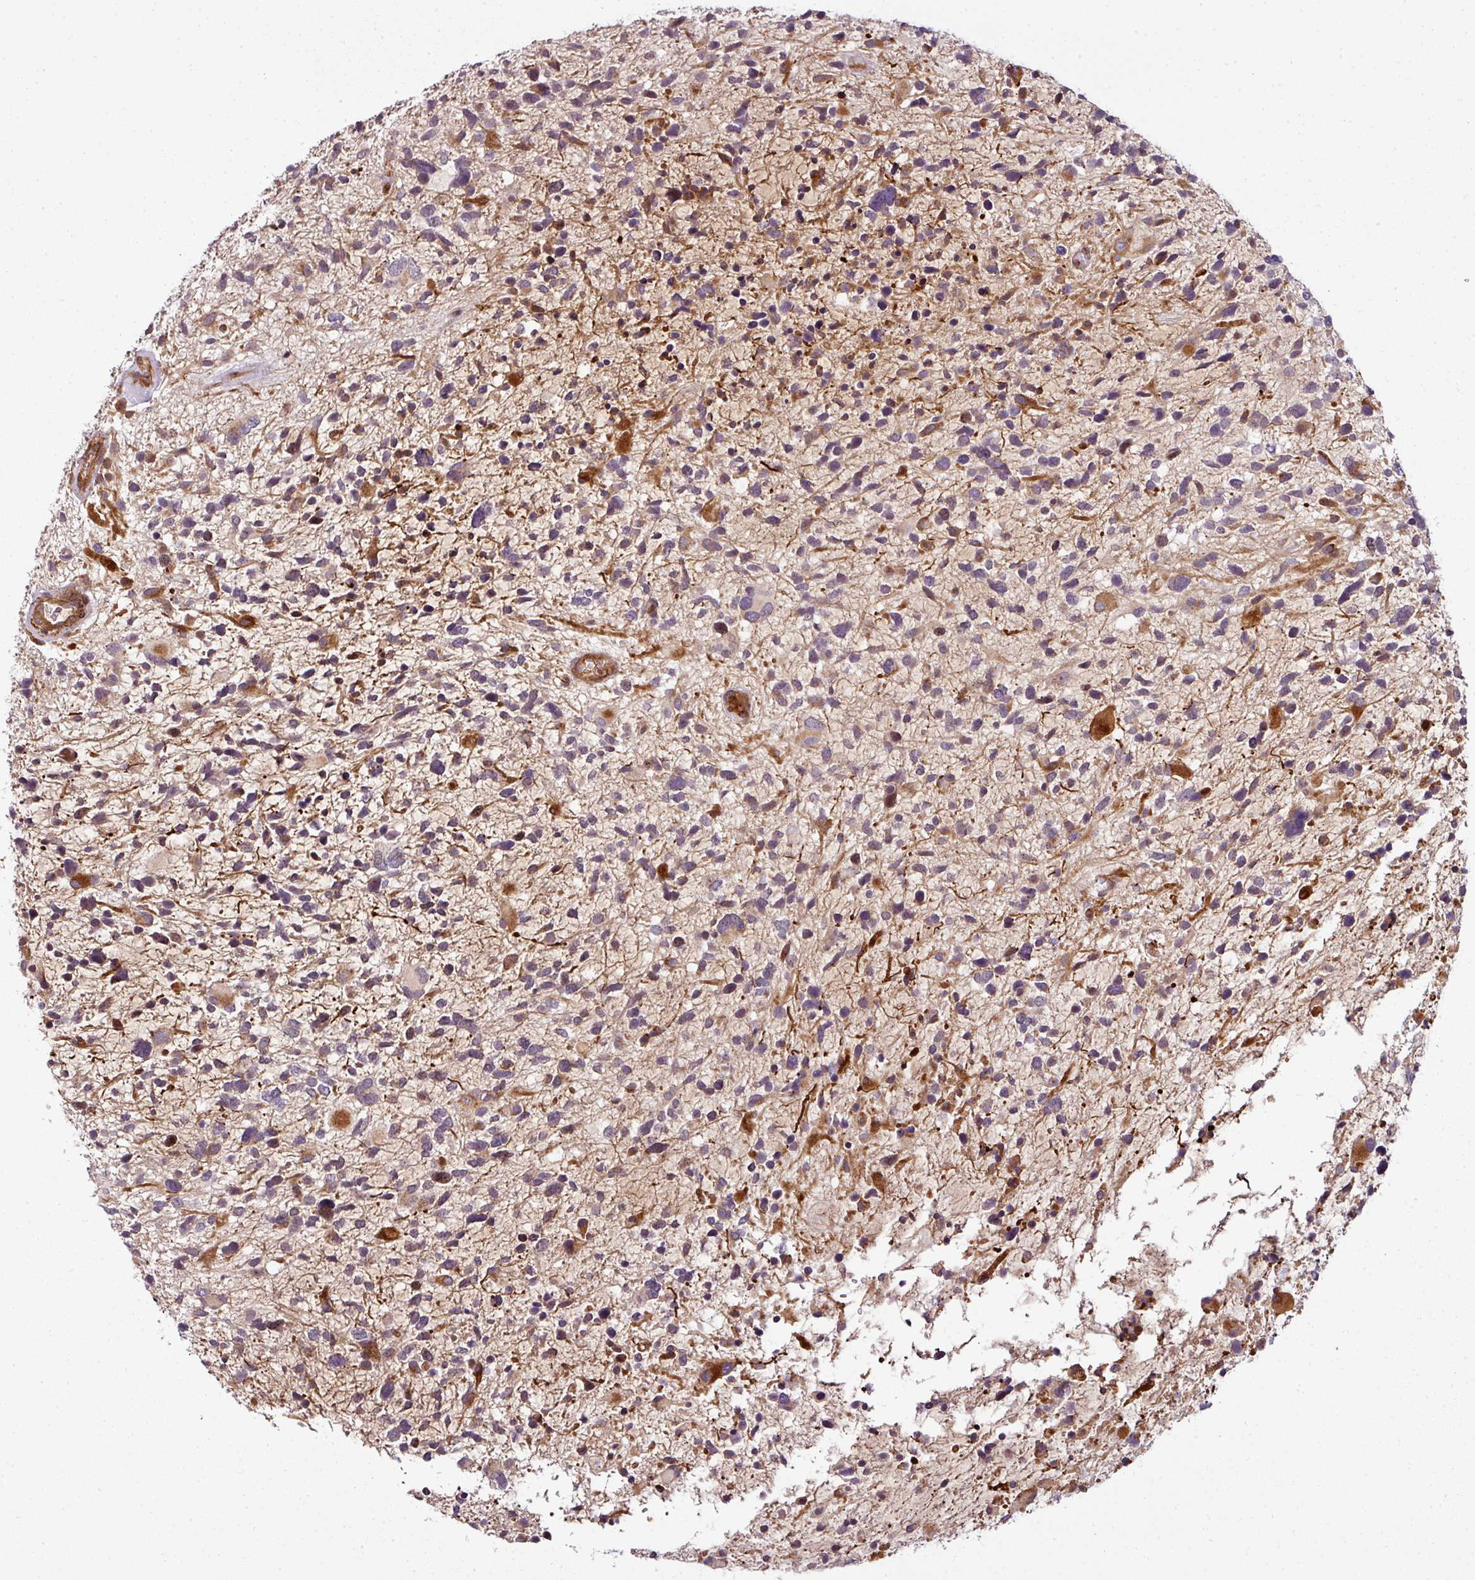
{"staining": {"intensity": "weak", "quantity": "<25%", "location": "cytoplasmic/membranous"}, "tissue": "glioma", "cell_type": "Tumor cells", "image_type": "cancer", "snomed": [{"axis": "morphology", "description": "Glioma, malignant, High grade"}, {"axis": "topography", "description": "Brain"}], "caption": "This is an immunohistochemistry (IHC) micrograph of glioma. There is no positivity in tumor cells.", "gene": "ATAT1", "patient": {"sex": "female", "age": 11}}